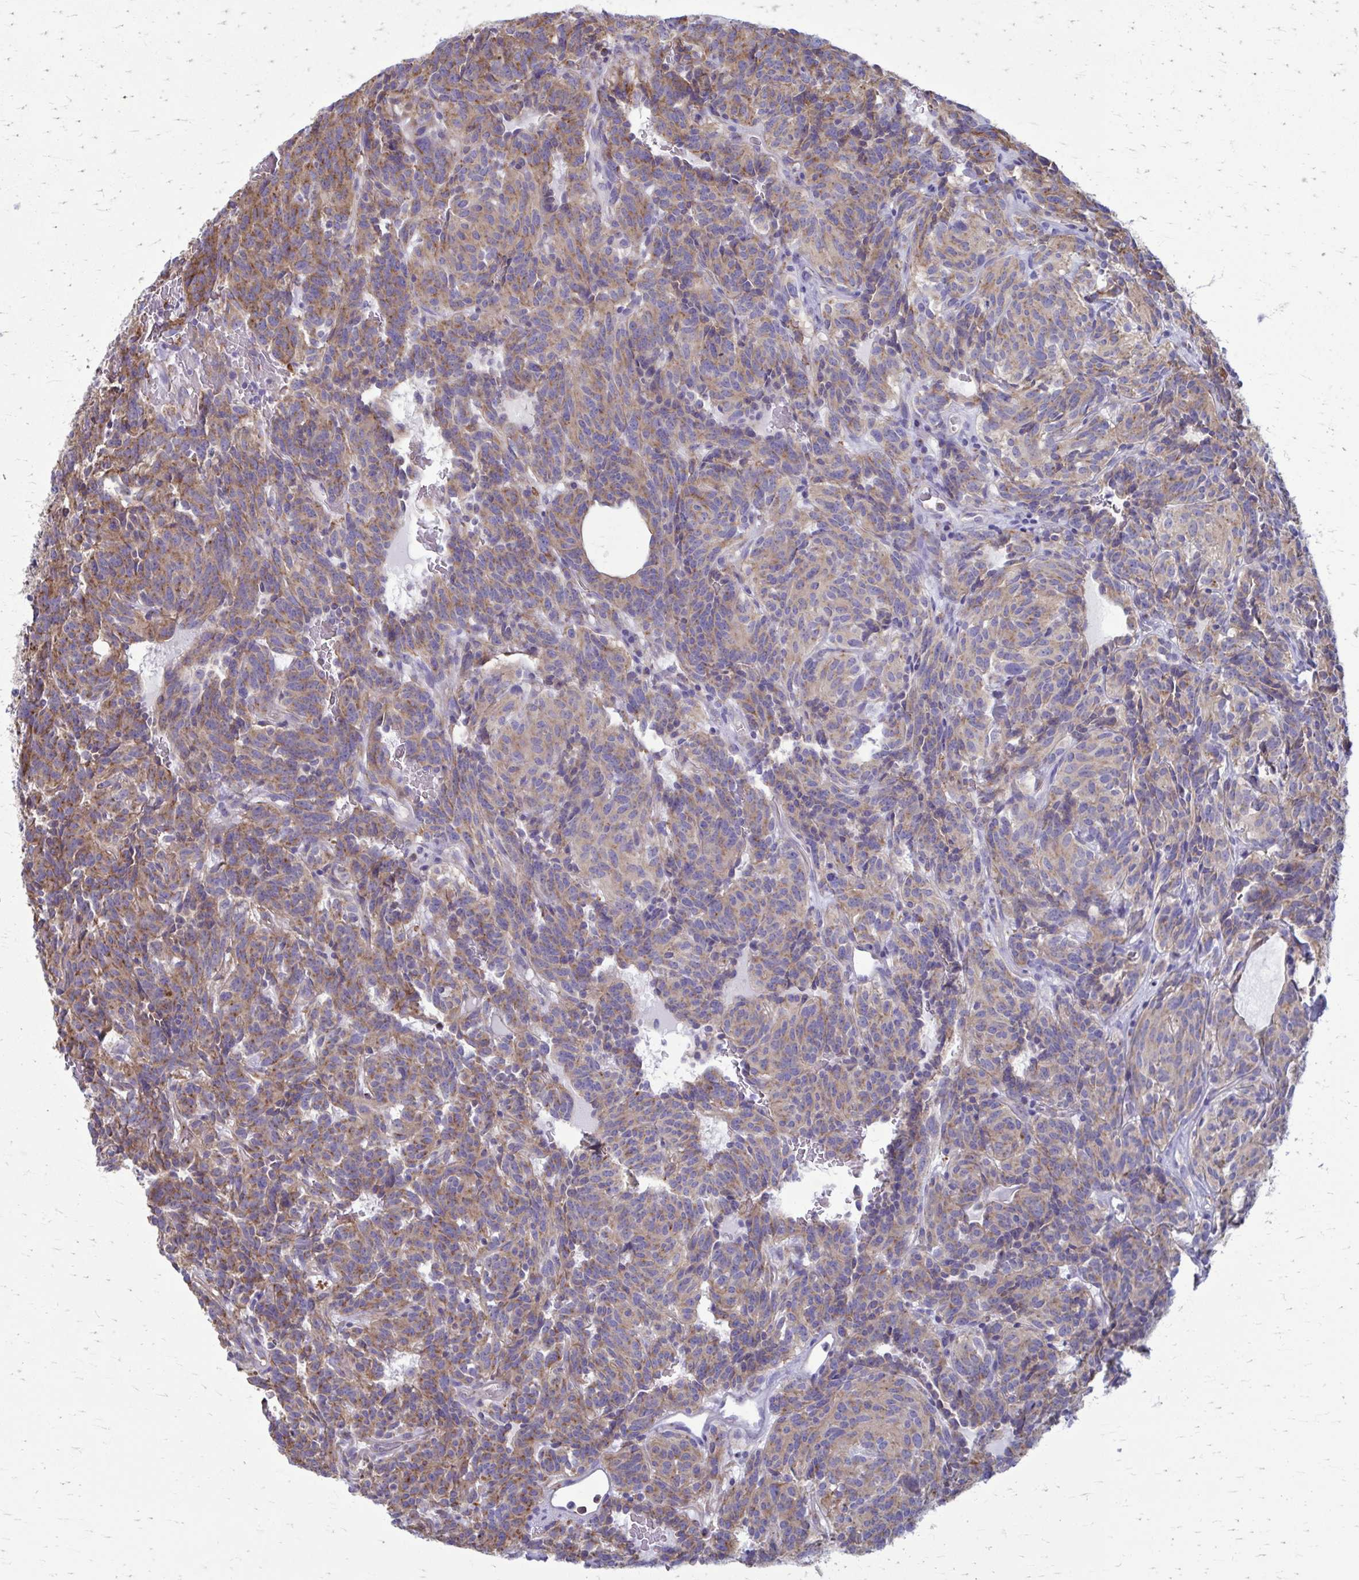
{"staining": {"intensity": "moderate", "quantity": ">75%", "location": "cytoplasmic/membranous"}, "tissue": "carcinoid", "cell_type": "Tumor cells", "image_type": "cancer", "snomed": [{"axis": "morphology", "description": "Carcinoid, malignant, NOS"}, {"axis": "topography", "description": "Lung"}], "caption": "A brown stain labels moderate cytoplasmic/membranous expression of a protein in malignant carcinoid tumor cells.", "gene": "CLTA", "patient": {"sex": "female", "age": 61}}